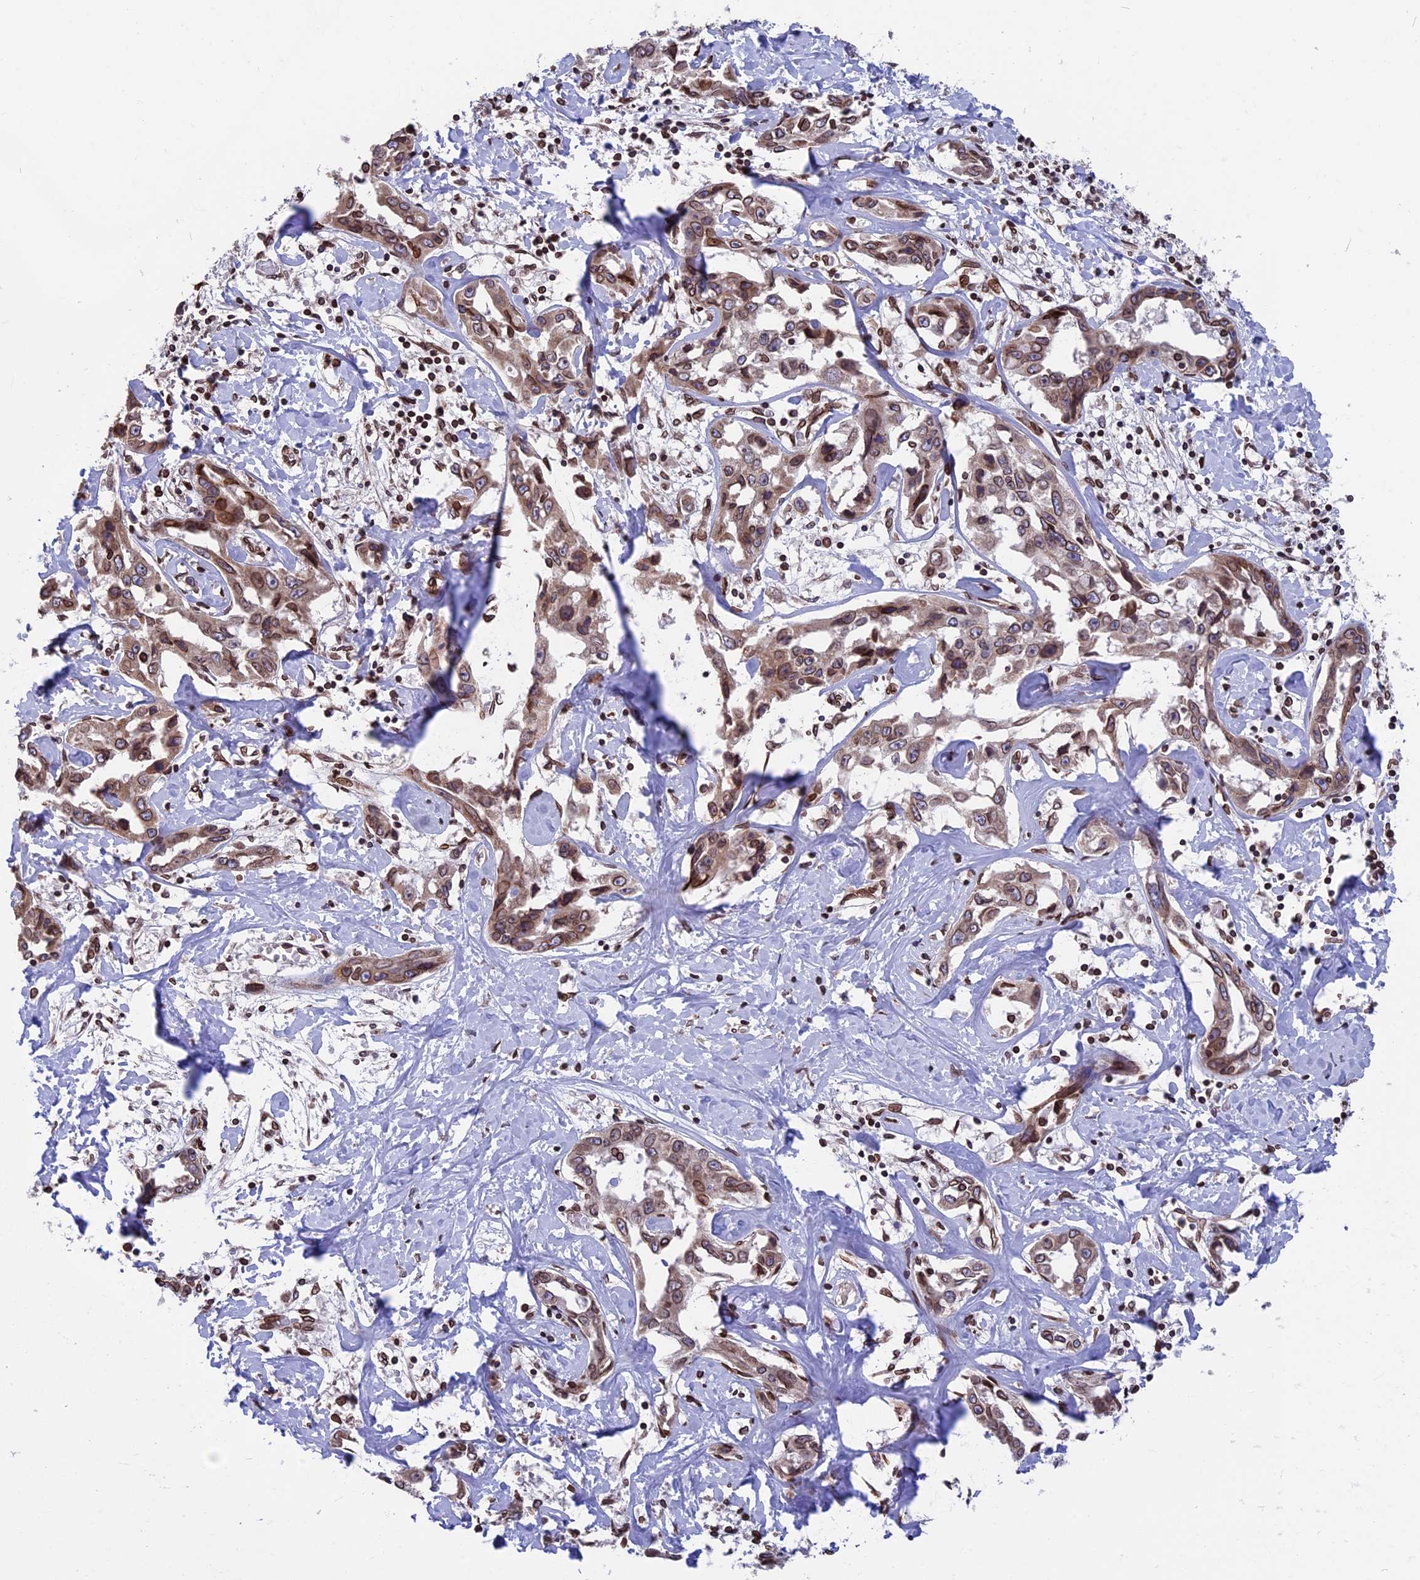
{"staining": {"intensity": "moderate", "quantity": ">75%", "location": "cytoplasmic/membranous,nuclear"}, "tissue": "liver cancer", "cell_type": "Tumor cells", "image_type": "cancer", "snomed": [{"axis": "morphology", "description": "Cholangiocarcinoma"}, {"axis": "topography", "description": "Liver"}], "caption": "Immunohistochemistry (IHC) photomicrograph of human liver cancer stained for a protein (brown), which reveals medium levels of moderate cytoplasmic/membranous and nuclear positivity in approximately >75% of tumor cells.", "gene": "PTCHD4", "patient": {"sex": "male", "age": 59}}